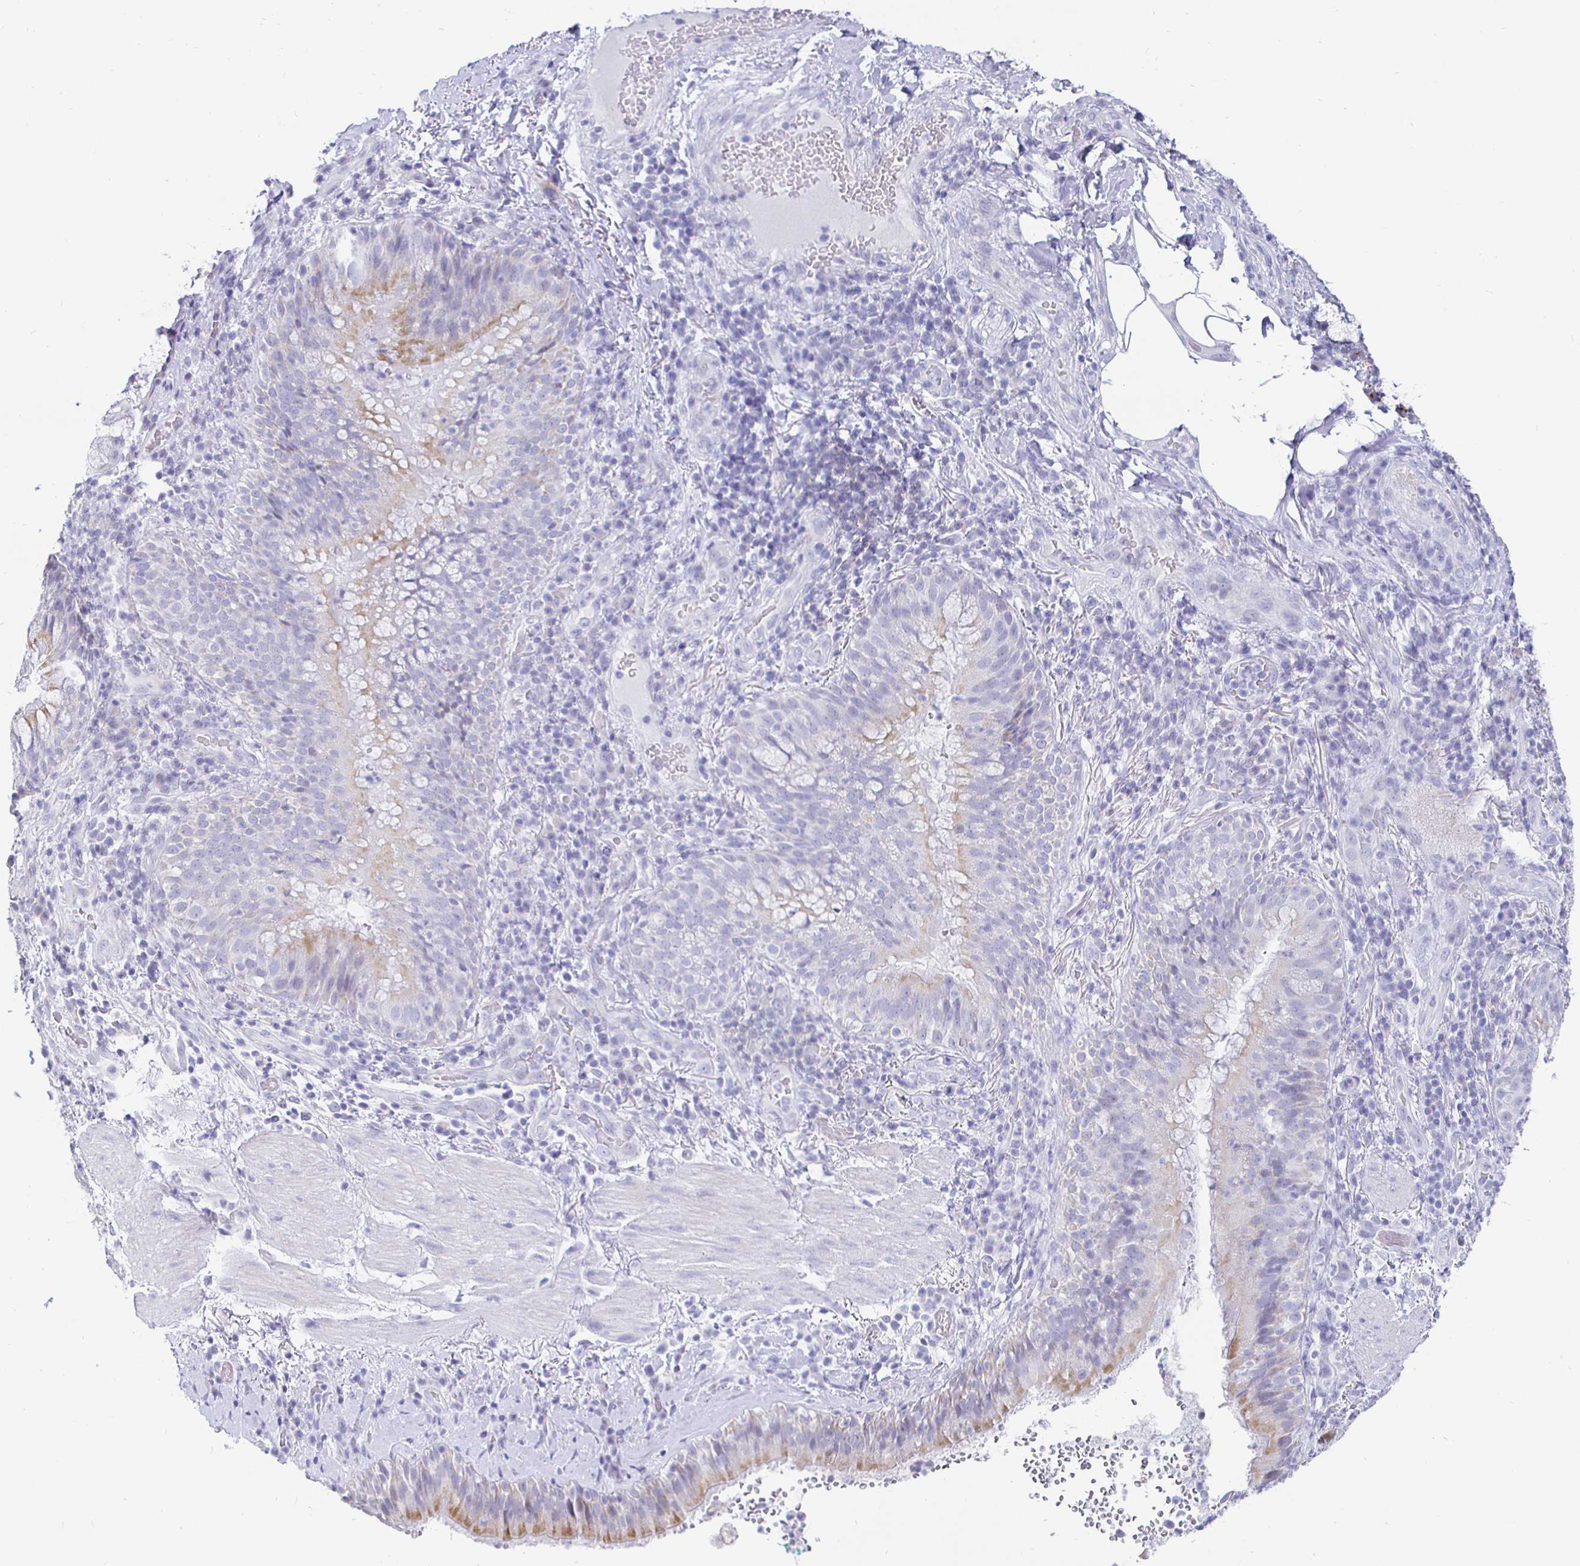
{"staining": {"intensity": "moderate", "quantity": "<25%", "location": "cytoplasmic/membranous"}, "tissue": "bronchus", "cell_type": "Respiratory epithelial cells", "image_type": "normal", "snomed": [{"axis": "morphology", "description": "Normal tissue, NOS"}, {"axis": "topography", "description": "Lymph node"}, {"axis": "topography", "description": "Bronchus"}], "caption": "Moderate cytoplasmic/membranous protein staining is present in approximately <25% of respiratory epithelial cells in bronchus. (Stains: DAB (3,3'-diaminobenzidine) in brown, nuclei in blue, Microscopy: brightfield microscopy at high magnification).", "gene": "CR2", "patient": {"sex": "male", "age": 56}}